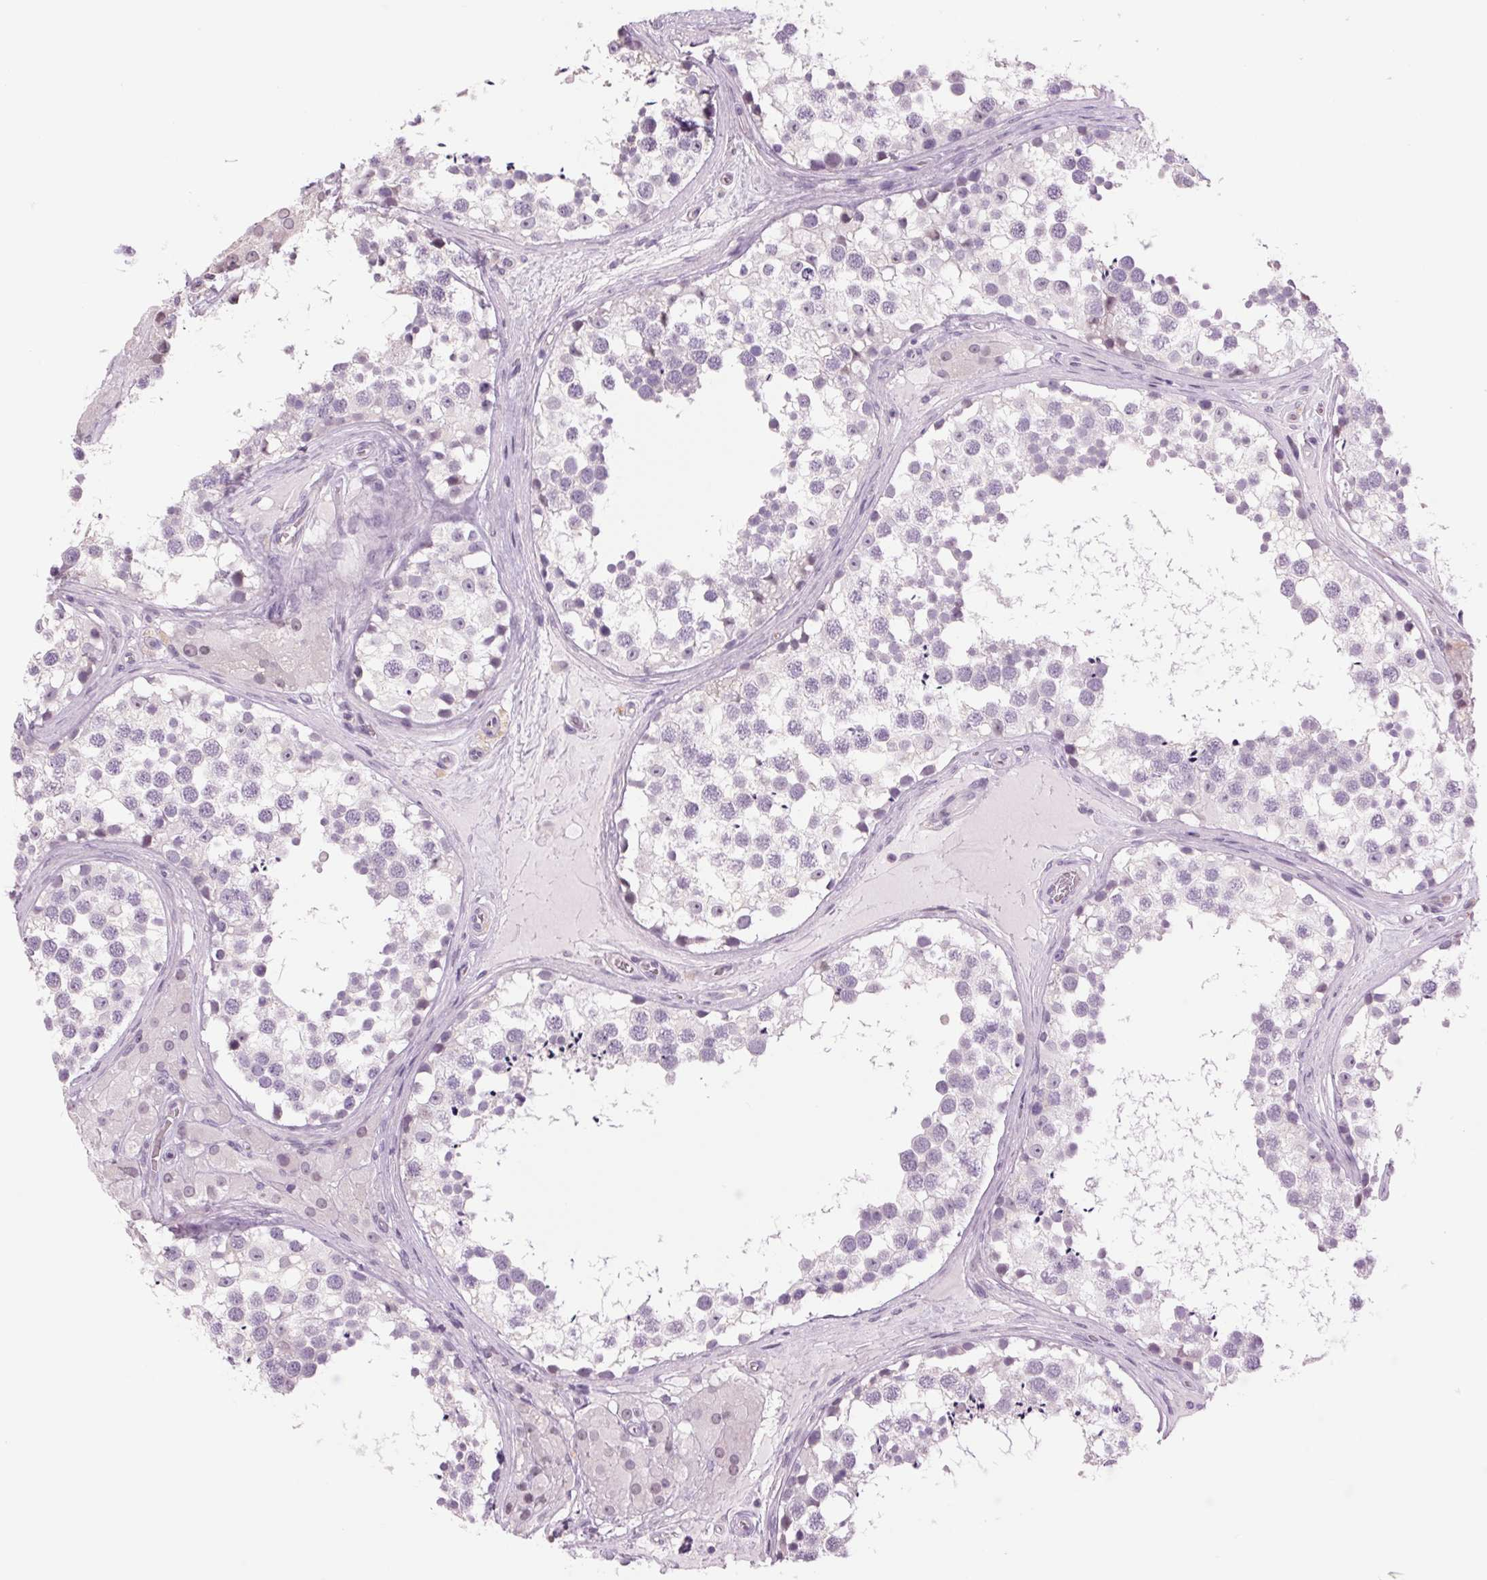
{"staining": {"intensity": "negative", "quantity": "none", "location": "none"}, "tissue": "testis", "cell_type": "Cells in seminiferous ducts", "image_type": "normal", "snomed": [{"axis": "morphology", "description": "Normal tissue, NOS"}, {"axis": "morphology", "description": "Seminoma, NOS"}, {"axis": "topography", "description": "Testis"}], "caption": "Protein analysis of unremarkable testis exhibits no significant positivity in cells in seminiferous ducts. Nuclei are stained in blue.", "gene": "MPO", "patient": {"sex": "male", "age": 65}}